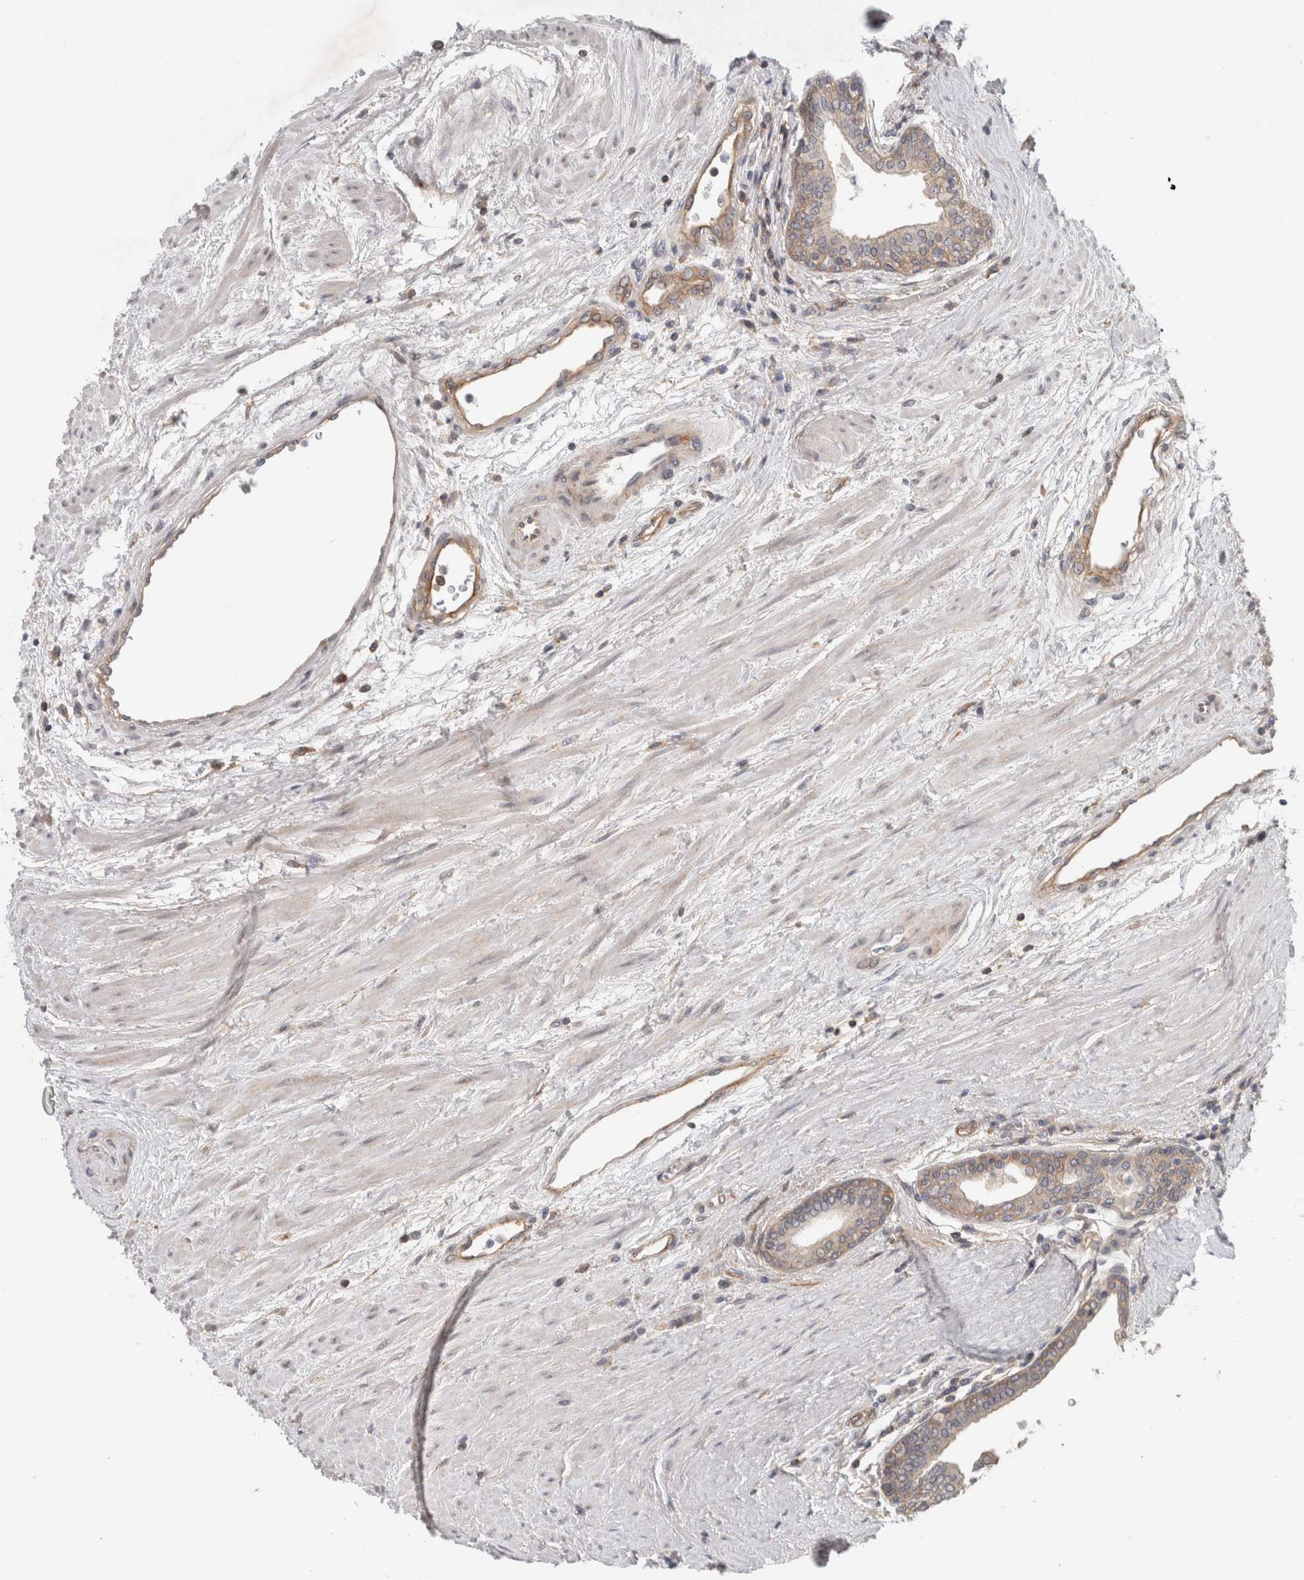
{"staining": {"intensity": "weak", "quantity": "25%-75%", "location": "cytoplasmic/membranous"}, "tissue": "prostate cancer", "cell_type": "Tumor cells", "image_type": "cancer", "snomed": [{"axis": "morphology", "description": "Adenocarcinoma, High grade"}, {"axis": "topography", "description": "Prostate"}], "caption": "Protein staining of prostate high-grade adenocarcinoma tissue exhibits weak cytoplasmic/membranous positivity in about 25%-75% of tumor cells. (DAB (3,3'-diaminobenzidine) IHC with brightfield microscopy, high magnification).", "gene": "RASAL2", "patient": {"sex": "male", "age": 61}}